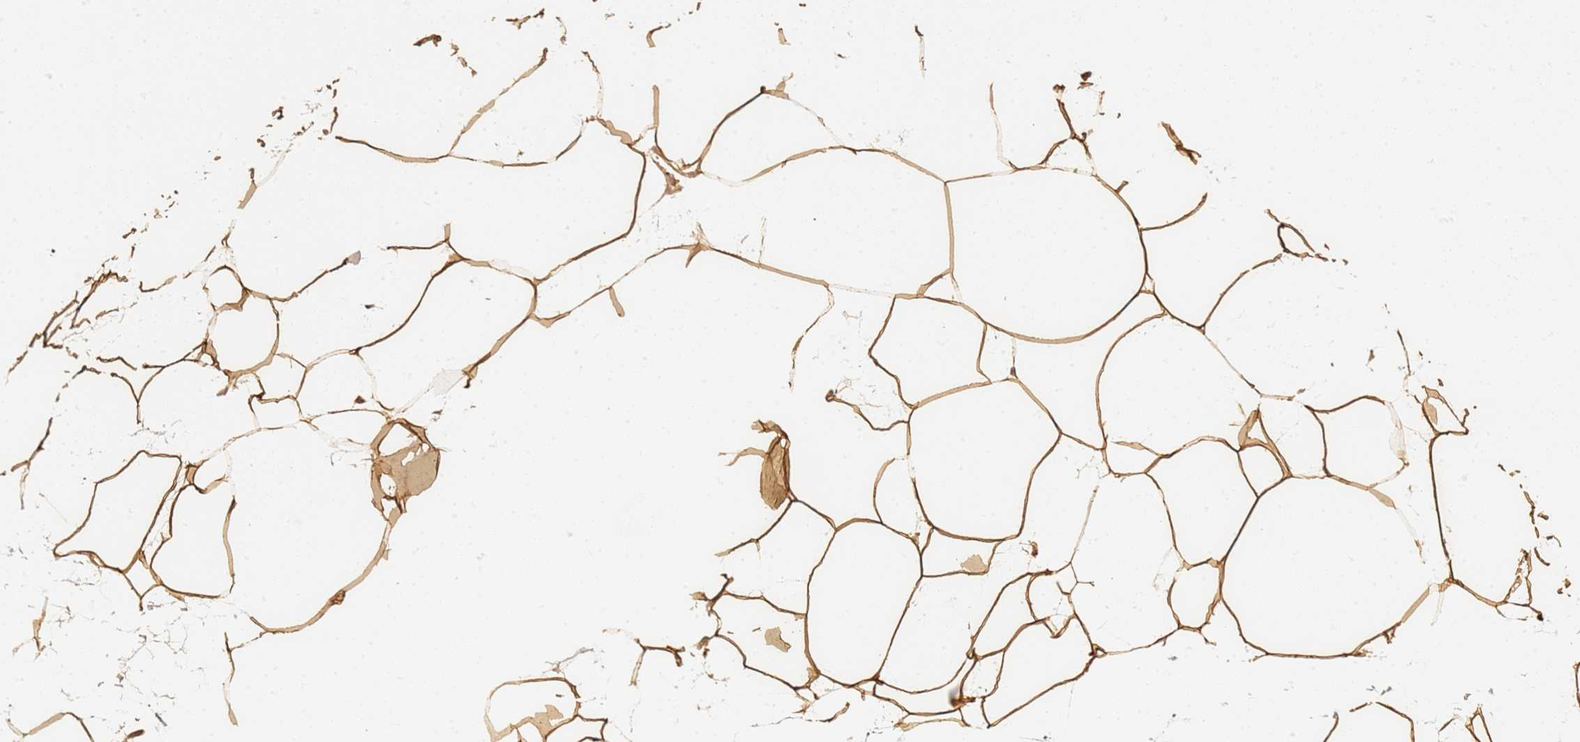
{"staining": {"intensity": "strong", "quantity": ">75%", "location": "cytoplasmic/membranous"}, "tissue": "adipose tissue", "cell_type": "Adipocytes", "image_type": "normal", "snomed": [{"axis": "morphology", "description": "Normal tissue, NOS"}, {"axis": "topography", "description": "Adipose tissue"}], "caption": "IHC of unremarkable human adipose tissue displays high levels of strong cytoplasmic/membranous expression in approximately >75% of adipocytes.", "gene": "C19orf12", "patient": {"sex": "female", "age": 37}}